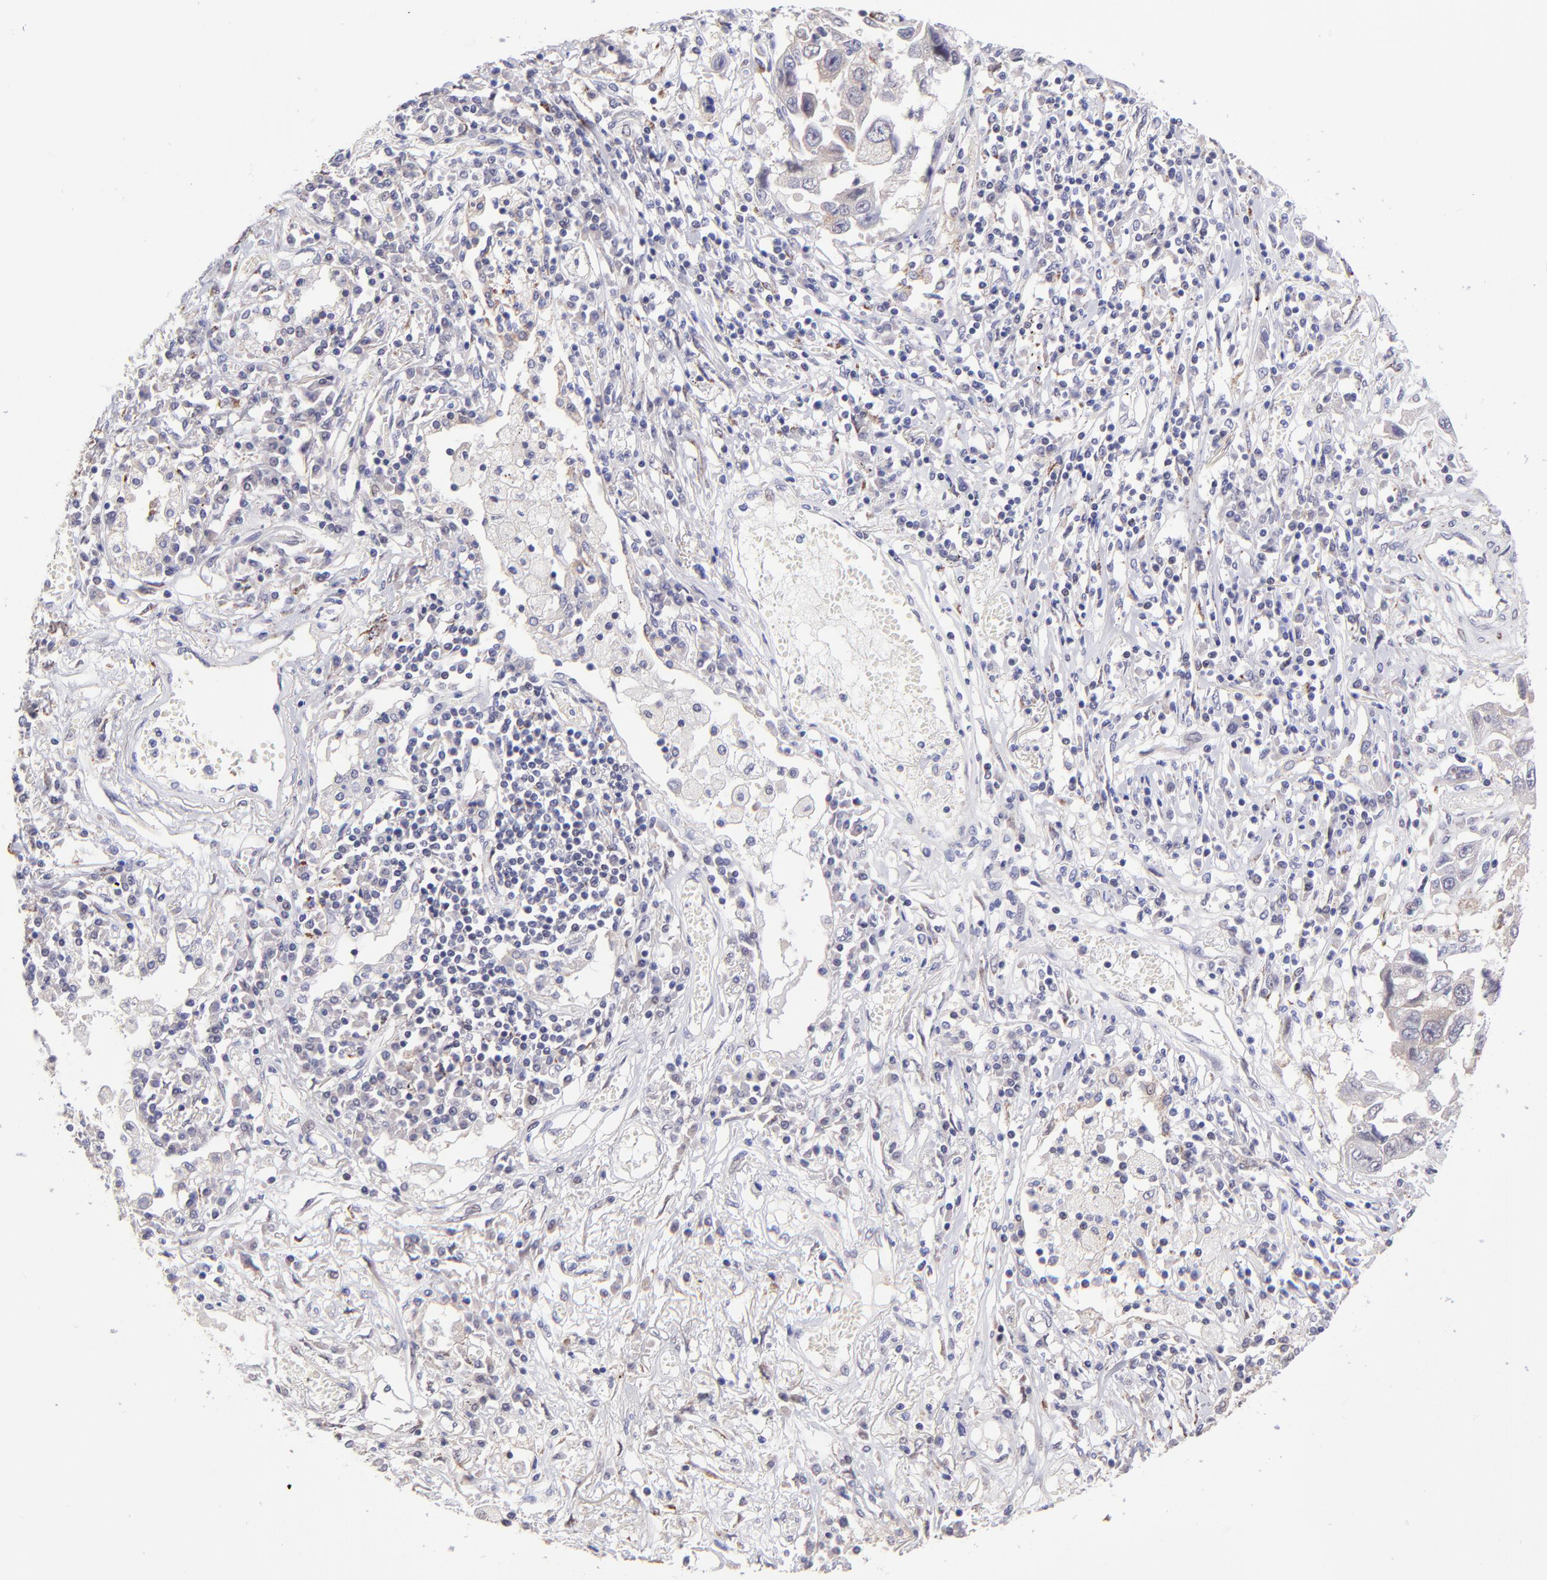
{"staining": {"intensity": "negative", "quantity": "none", "location": "none"}, "tissue": "lung cancer", "cell_type": "Tumor cells", "image_type": "cancer", "snomed": [{"axis": "morphology", "description": "Squamous cell carcinoma, NOS"}, {"axis": "topography", "description": "Lung"}], "caption": "Tumor cells show no significant protein staining in squamous cell carcinoma (lung).", "gene": "NSF", "patient": {"sex": "male", "age": 71}}